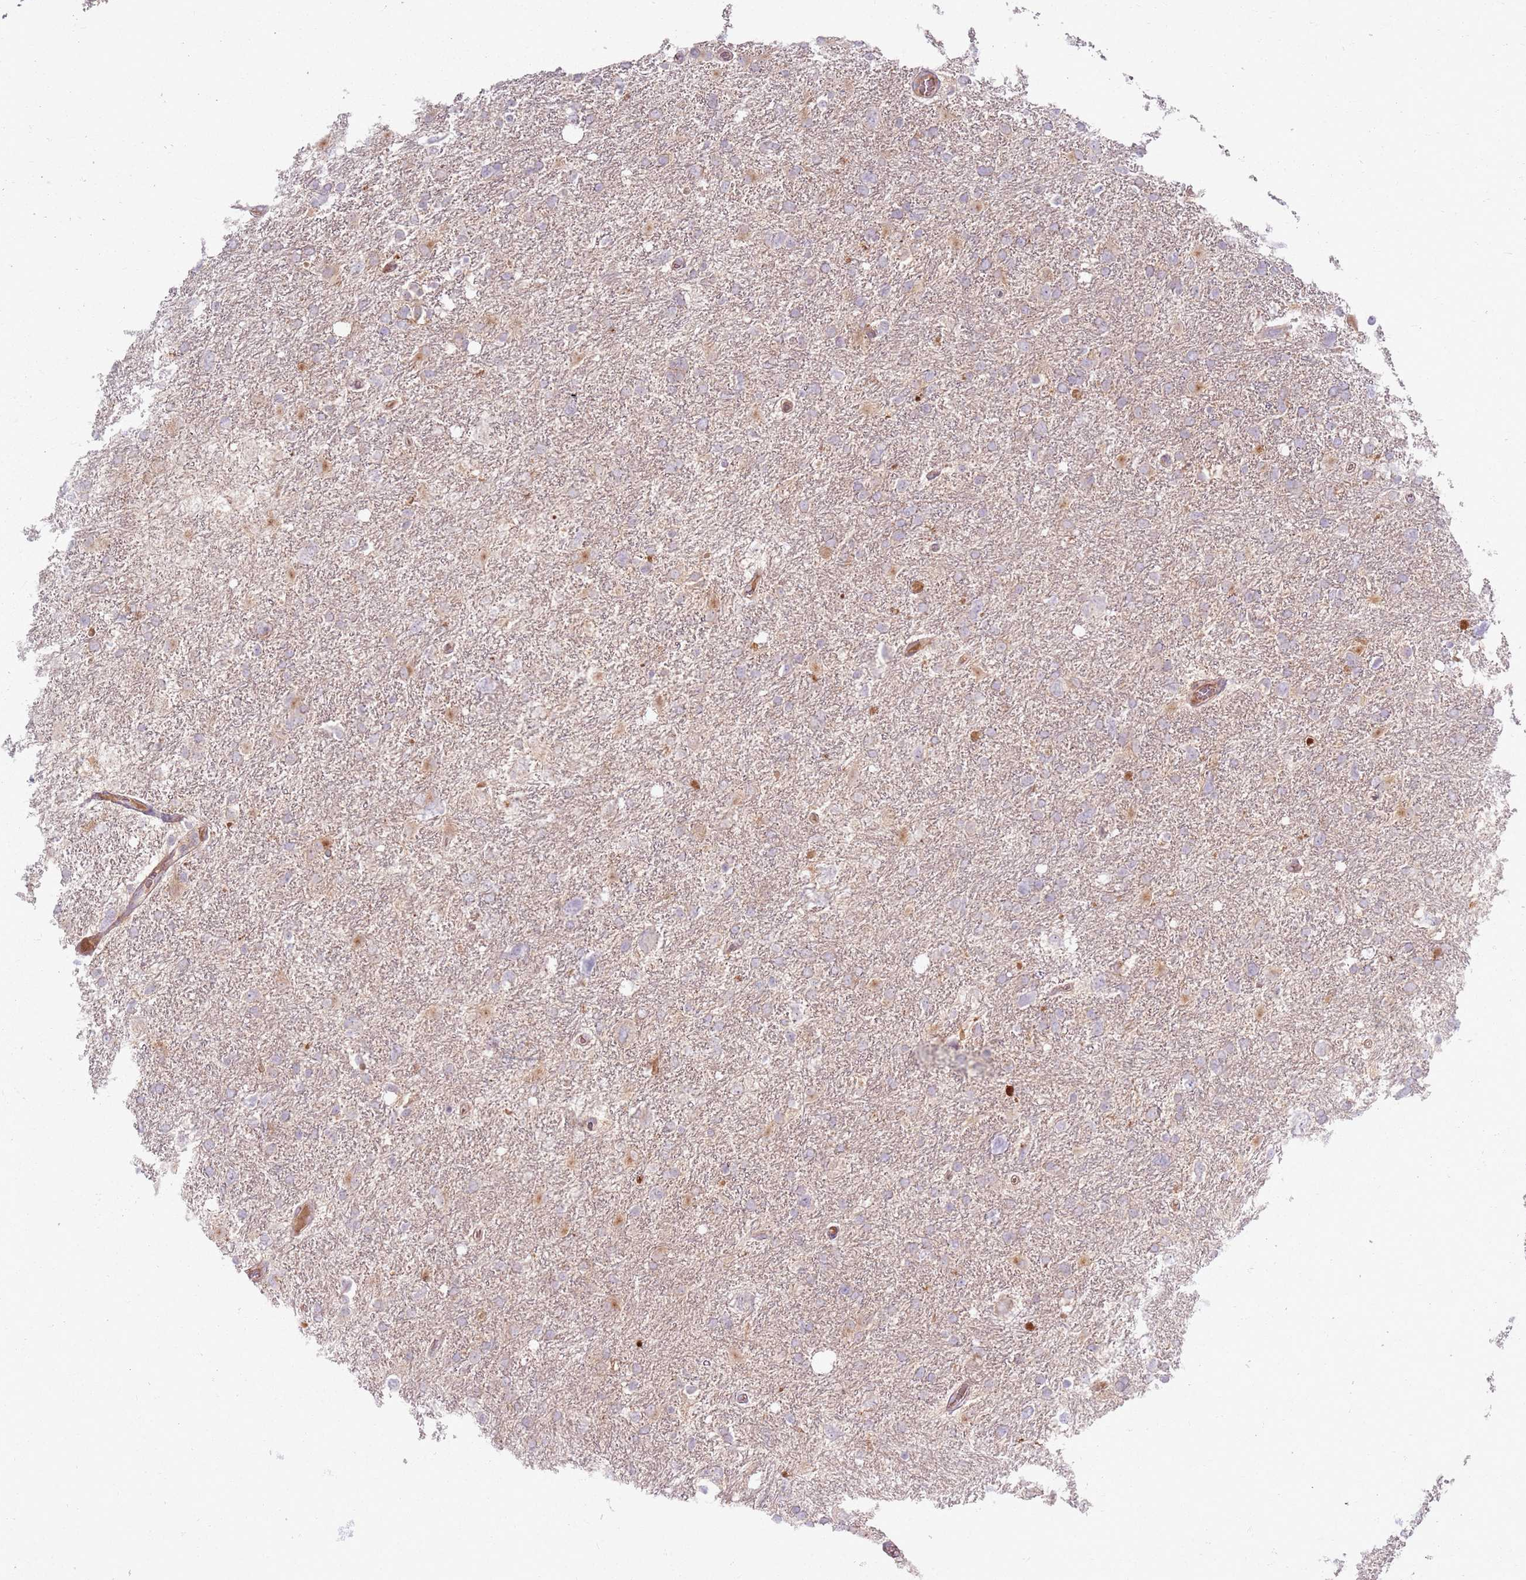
{"staining": {"intensity": "negative", "quantity": "none", "location": "none"}, "tissue": "glioma", "cell_type": "Tumor cells", "image_type": "cancer", "snomed": [{"axis": "morphology", "description": "Glioma, malignant, High grade"}, {"axis": "topography", "description": "Brain"}], "caption": "A high-resolution histopathology image shows immunohistochemistry staining of malignant high-grade glioma, which shows no significant staining in tumor cells.", "gene": "ZDHHC2", "patient": {"sex": "male", "age": 61}}